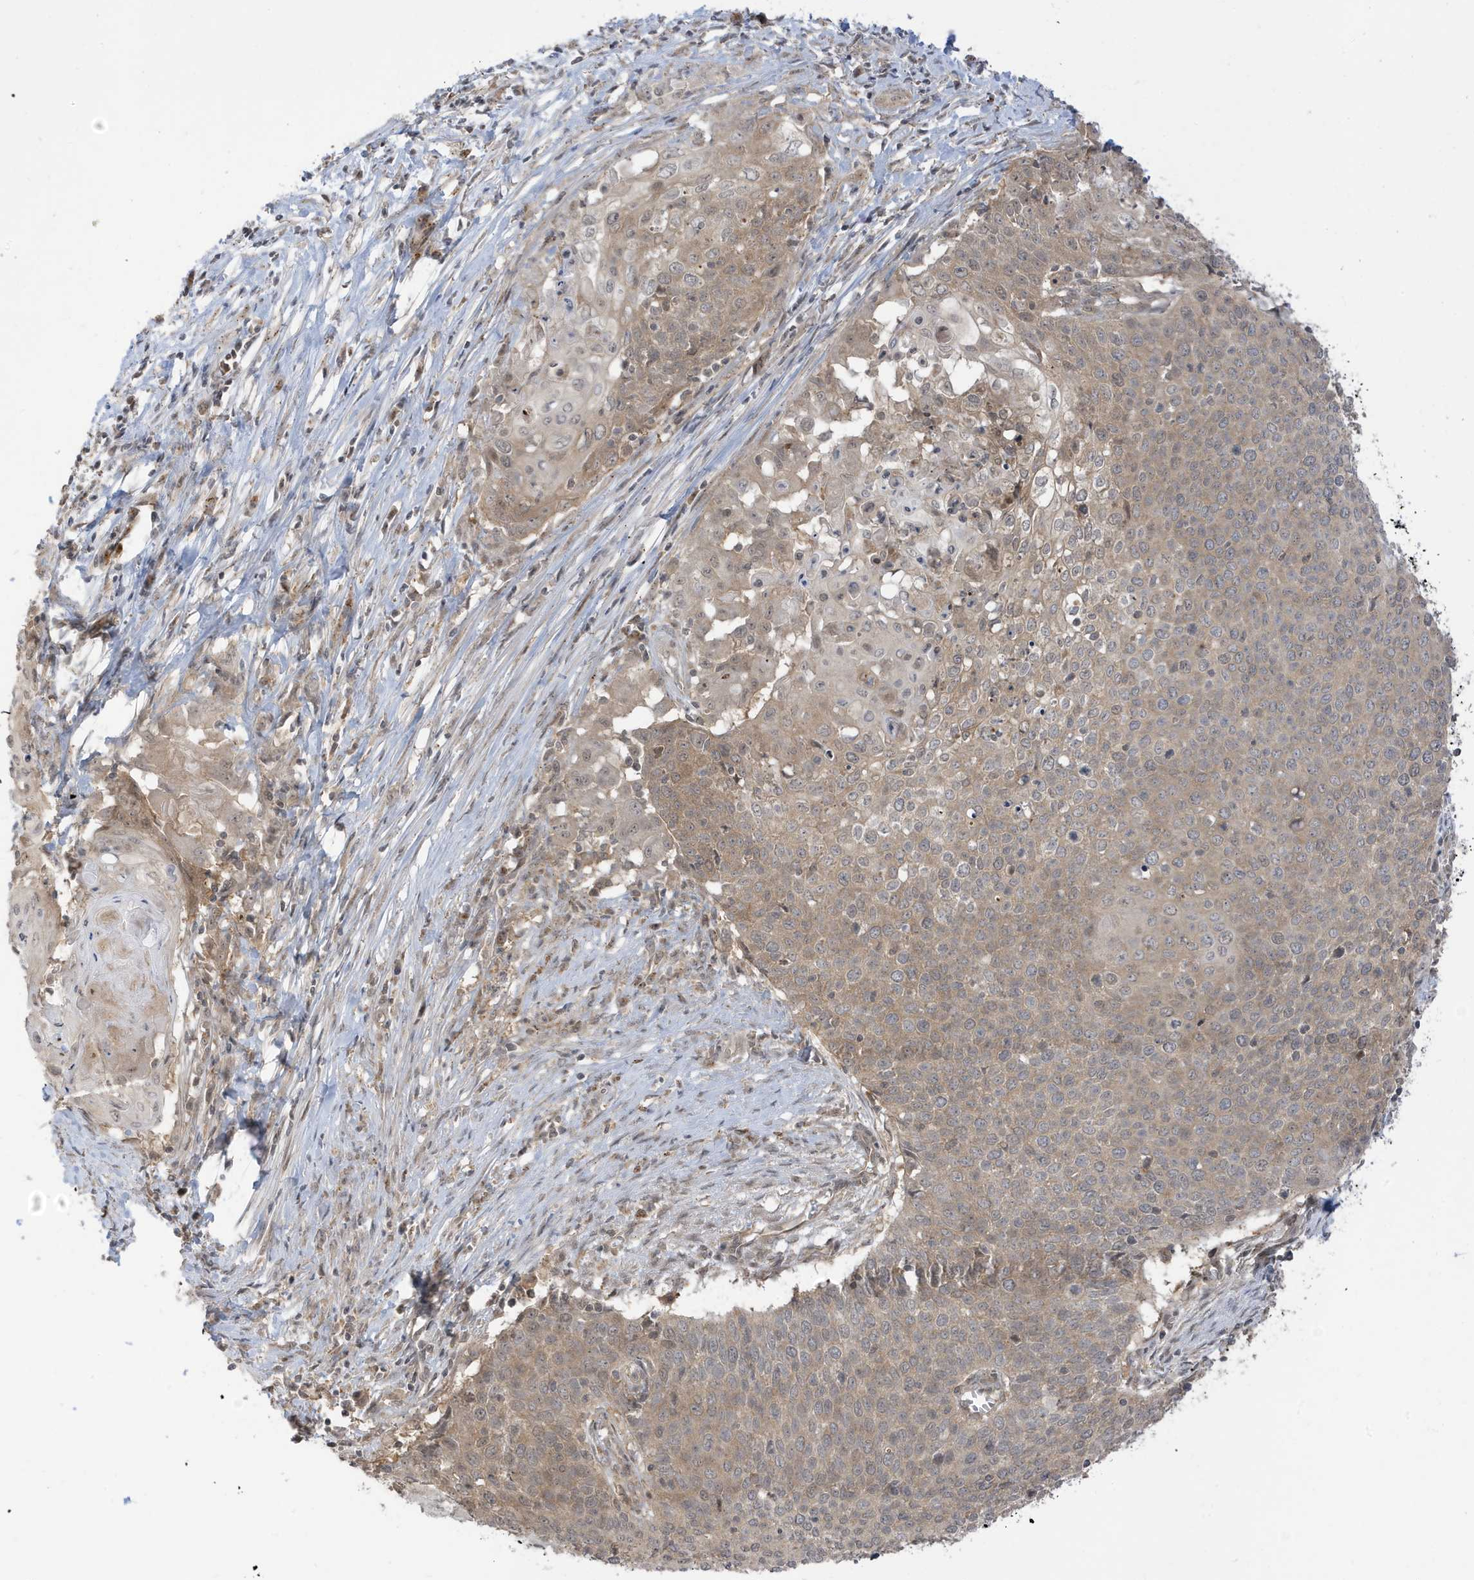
{"staining": {"intensity": "weak", "quantity": ">75%", "location": "cytoplasmic/membranous"}, "tissue": "cervical cancer", "cell_type": "Tumor cells", "image_type": "cancer", "snomed": [{"axis": "morphology", "description": "Squamous cell carcinoma, NOS"}, {"axis": "topography", "description": "Cervix"}], "caption": "Cervical cancer (squamous cell carcinoma) stained with DAB (3,3'-diaminobenzidine) immunohistochemistry demonstrates low levels of weak cytoplasmic/membranous positivity in approximately >75% of tumor cells.", "gene": "TAB3", "patient": {"sex": "female", "age": 39}}